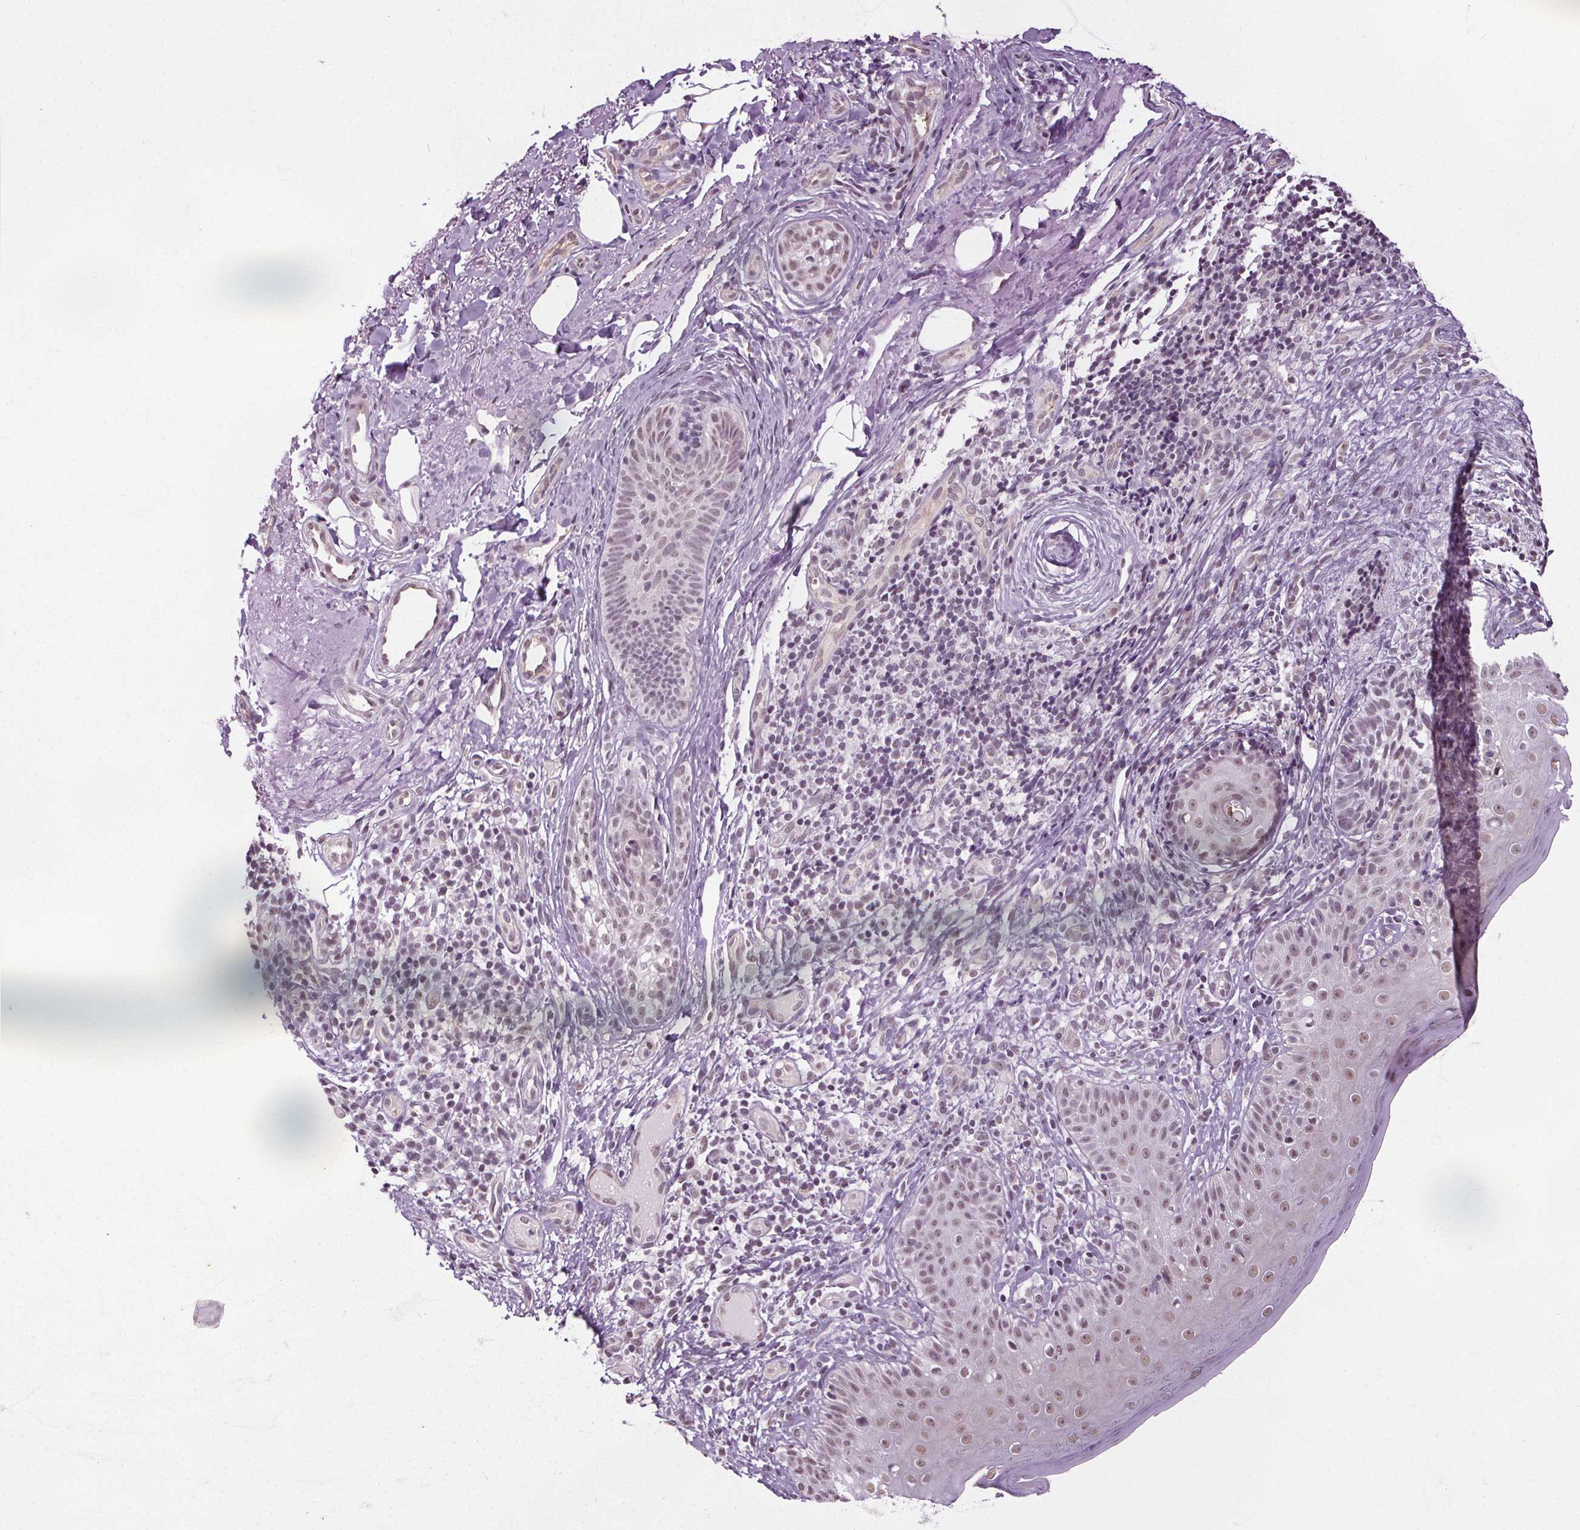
{"staining": {"intensity": "negative", "quantity": "none", "location": "none"}, "tissue": "skin cancer", "cell_type": "Tumor cells", "image_type": "cancer", "snomed": [{"axis": "morphology", "description": "Normal tissue, NOS"}, {"axis": "morphology", "description": "Basal cell carcinoma"}, {"axis": "topography", "description": "Skin"}], "caption": "DAB immunohistochemical staining of human skin cancer demonstrates no significant positivity in tumor cells.", "gene": "CEBPA", "patient": {"sex": "male", "age": 68}}